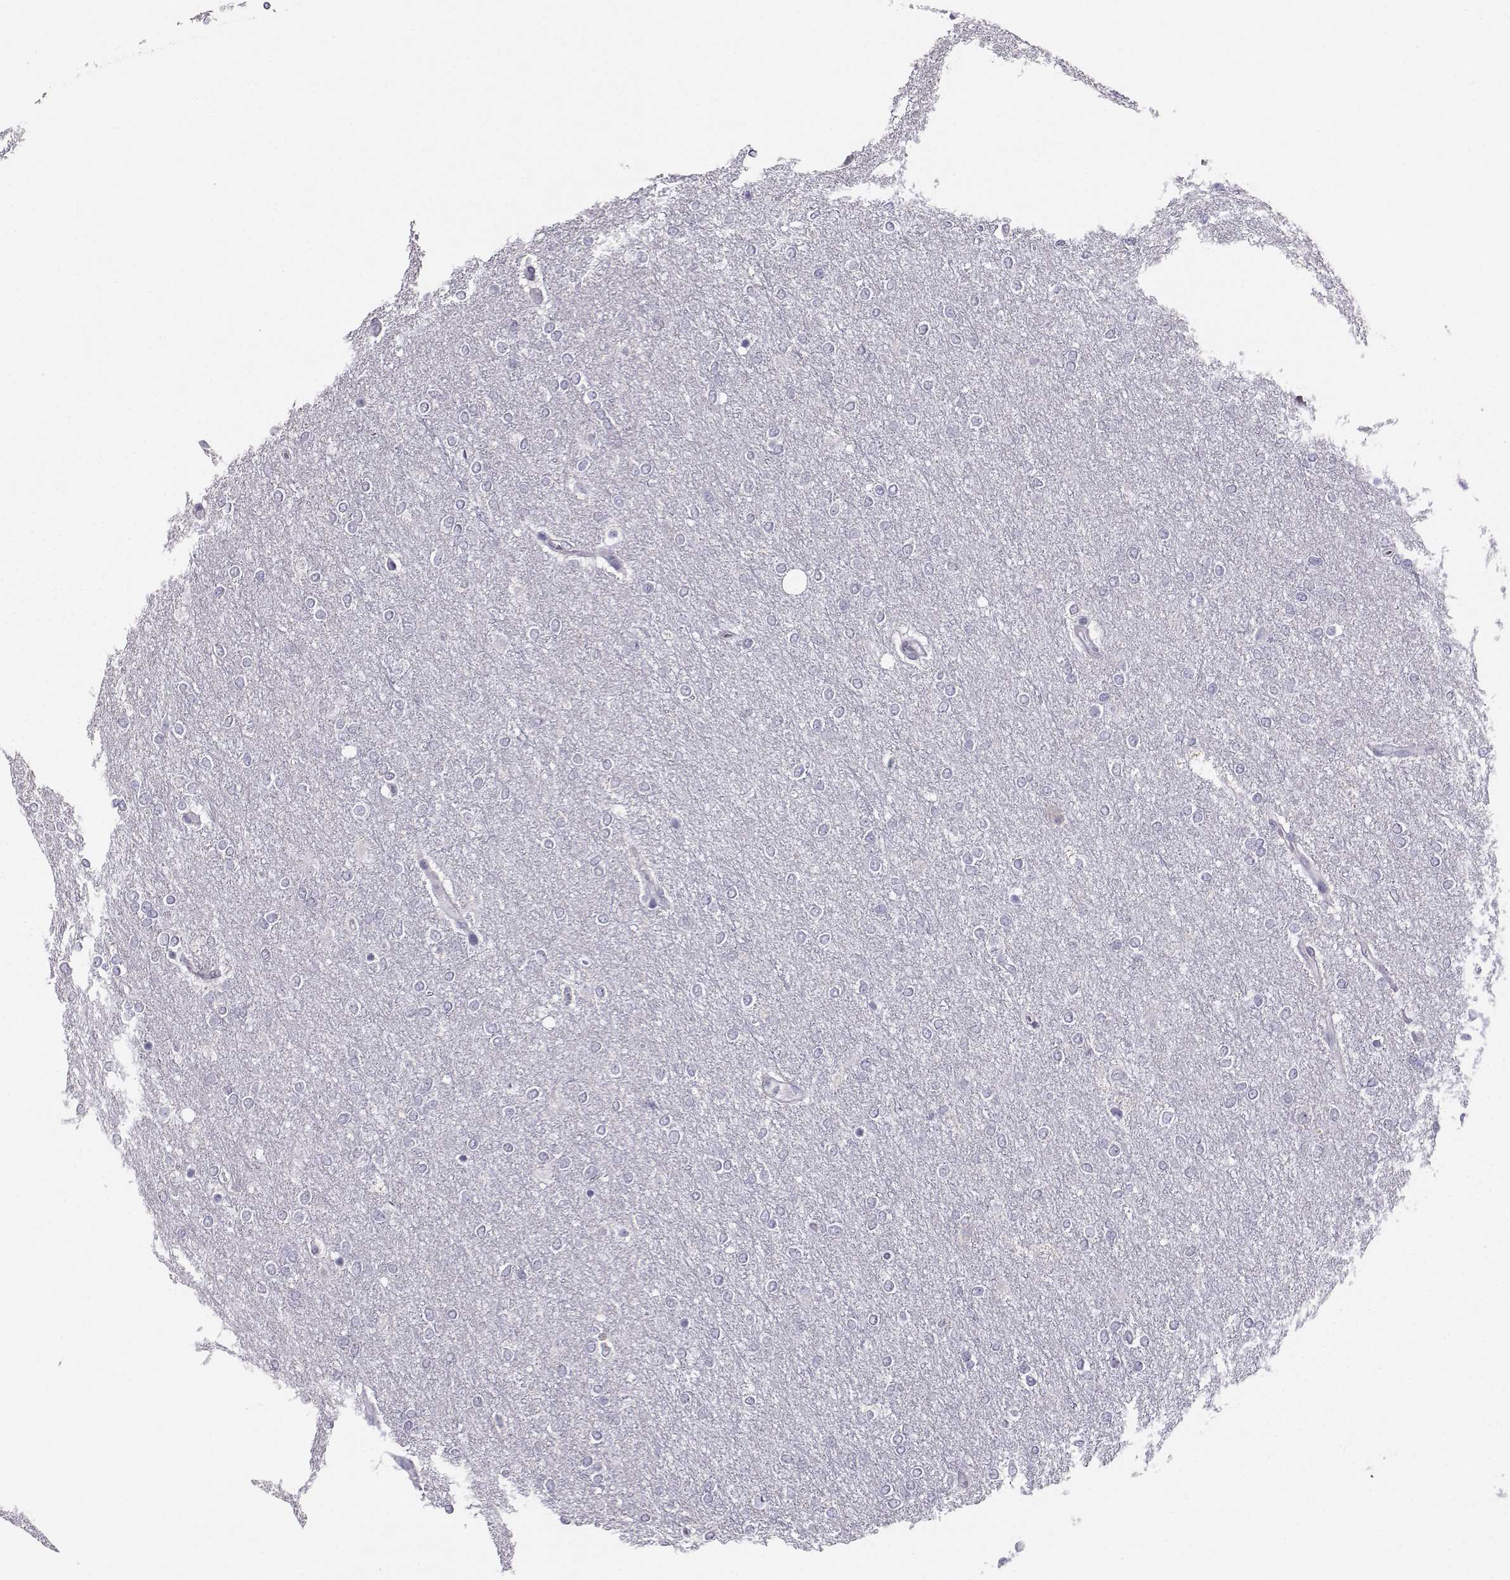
{"staining": {"intensity": "negative", "quantity": "none", "location": "none"}, "tissue": "glioma", "cell_type": "Tumor cells", "image_type": "cancer", "snomed": [{"axis": "morphology", "description": "Glioma, malignant, High grade"}, {"axis": "topography", "description": "Brain"}], "caption": "The IHC photomicrograph has no significant expression in tumor cells of malignant glioma (high-grade) tissue.", "gene": "AVP", "patient": {"sex": "female", "age": 61}}